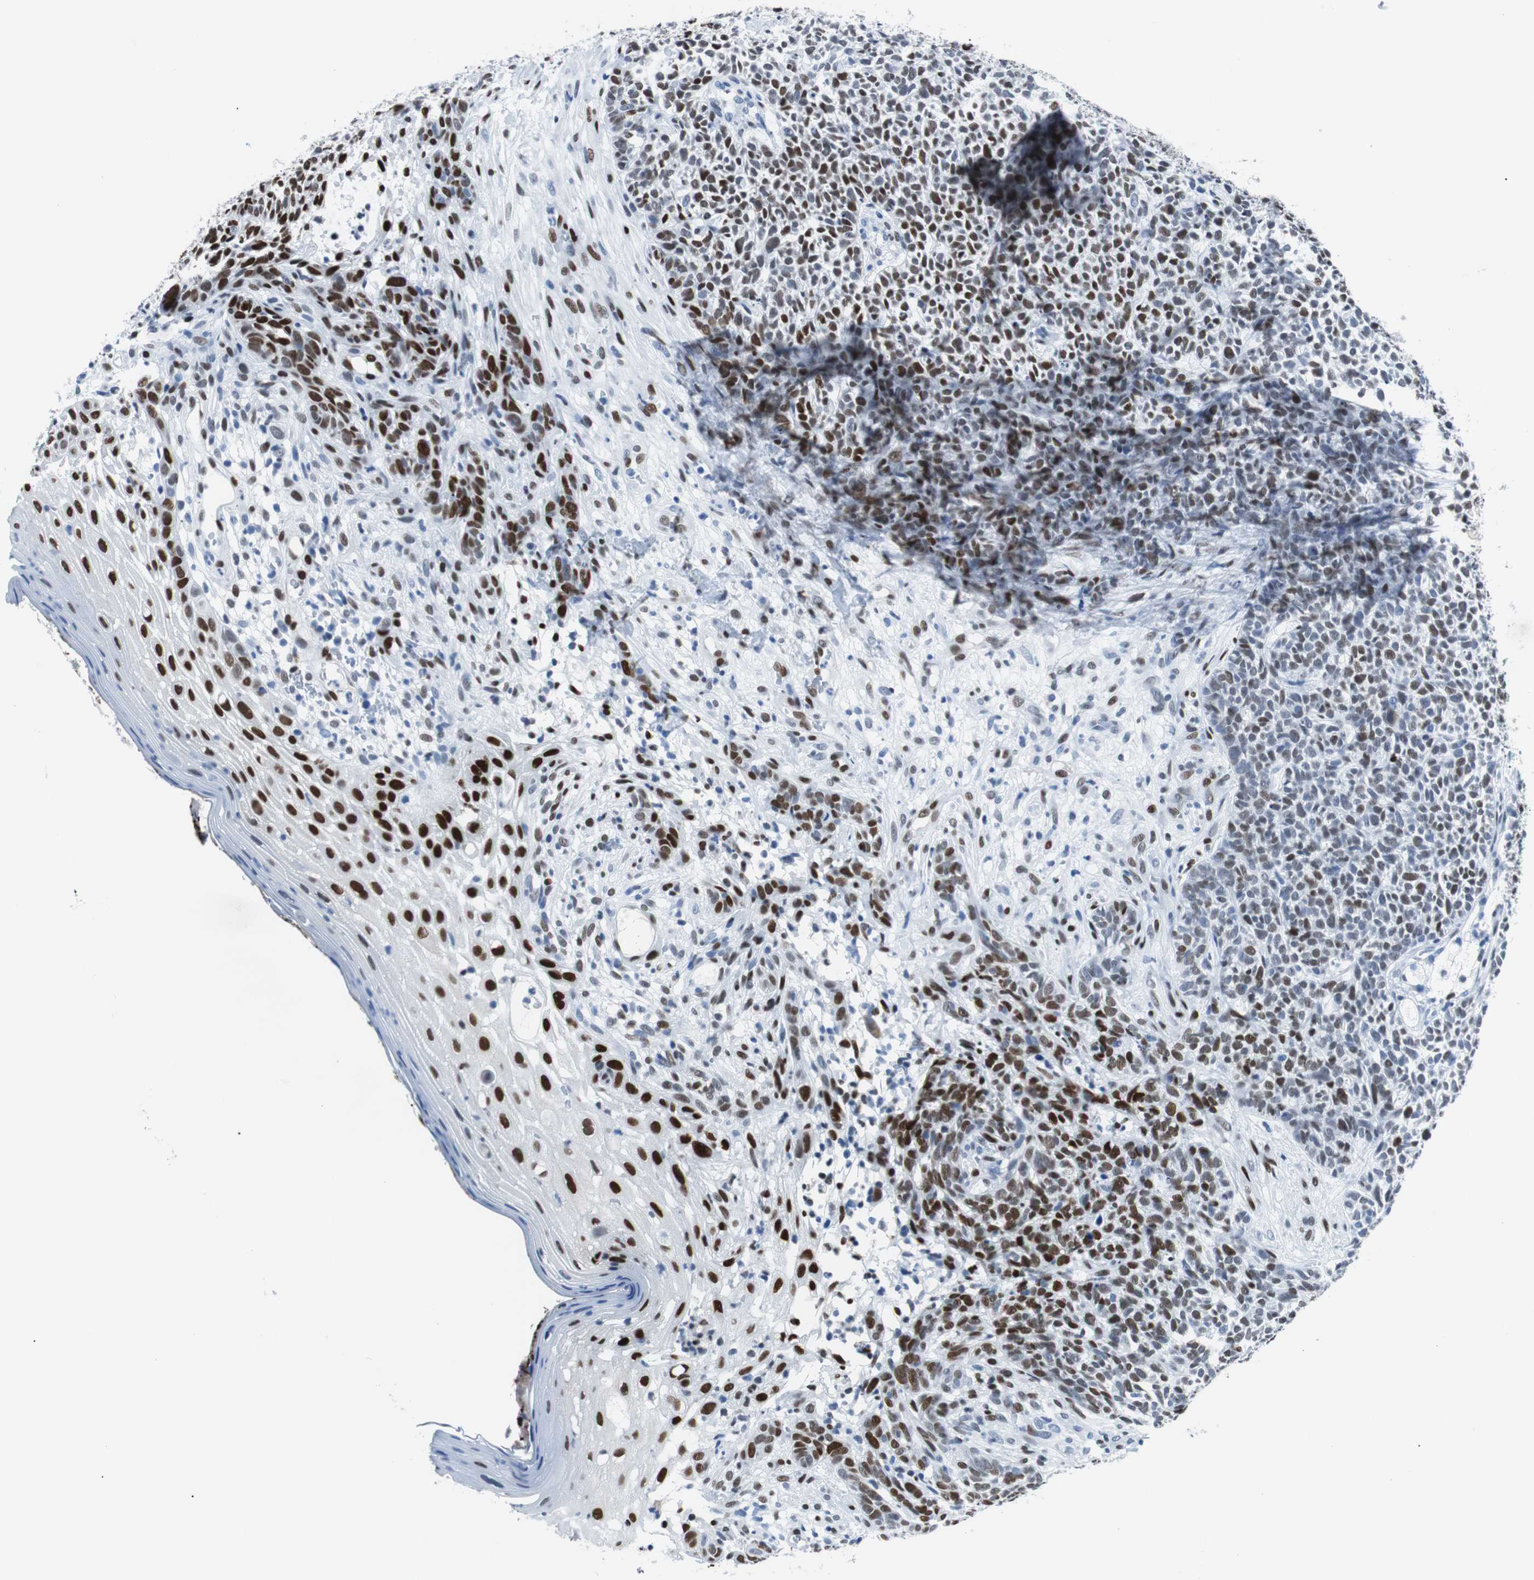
{"staining": {"intensity": "moderate", "quantity": ">75%", "location": "nuclear"}, "tissue": "skin cancer", "cell_type": "Tumor cells", "image_type": "cancer", "snomed": [{"axis": "morphology", "description": "Basal cell carcinoma"}, {"axis": "topography", "description": "Skin"}], "caption": "Protein expression analysis of human skin cancer (basal cell carcinoma) reveals moderate nuclear positivity in approximately >75% of tumor cells.", "gene": "JUN", "patient": {"sex": "female", "age": 84}}